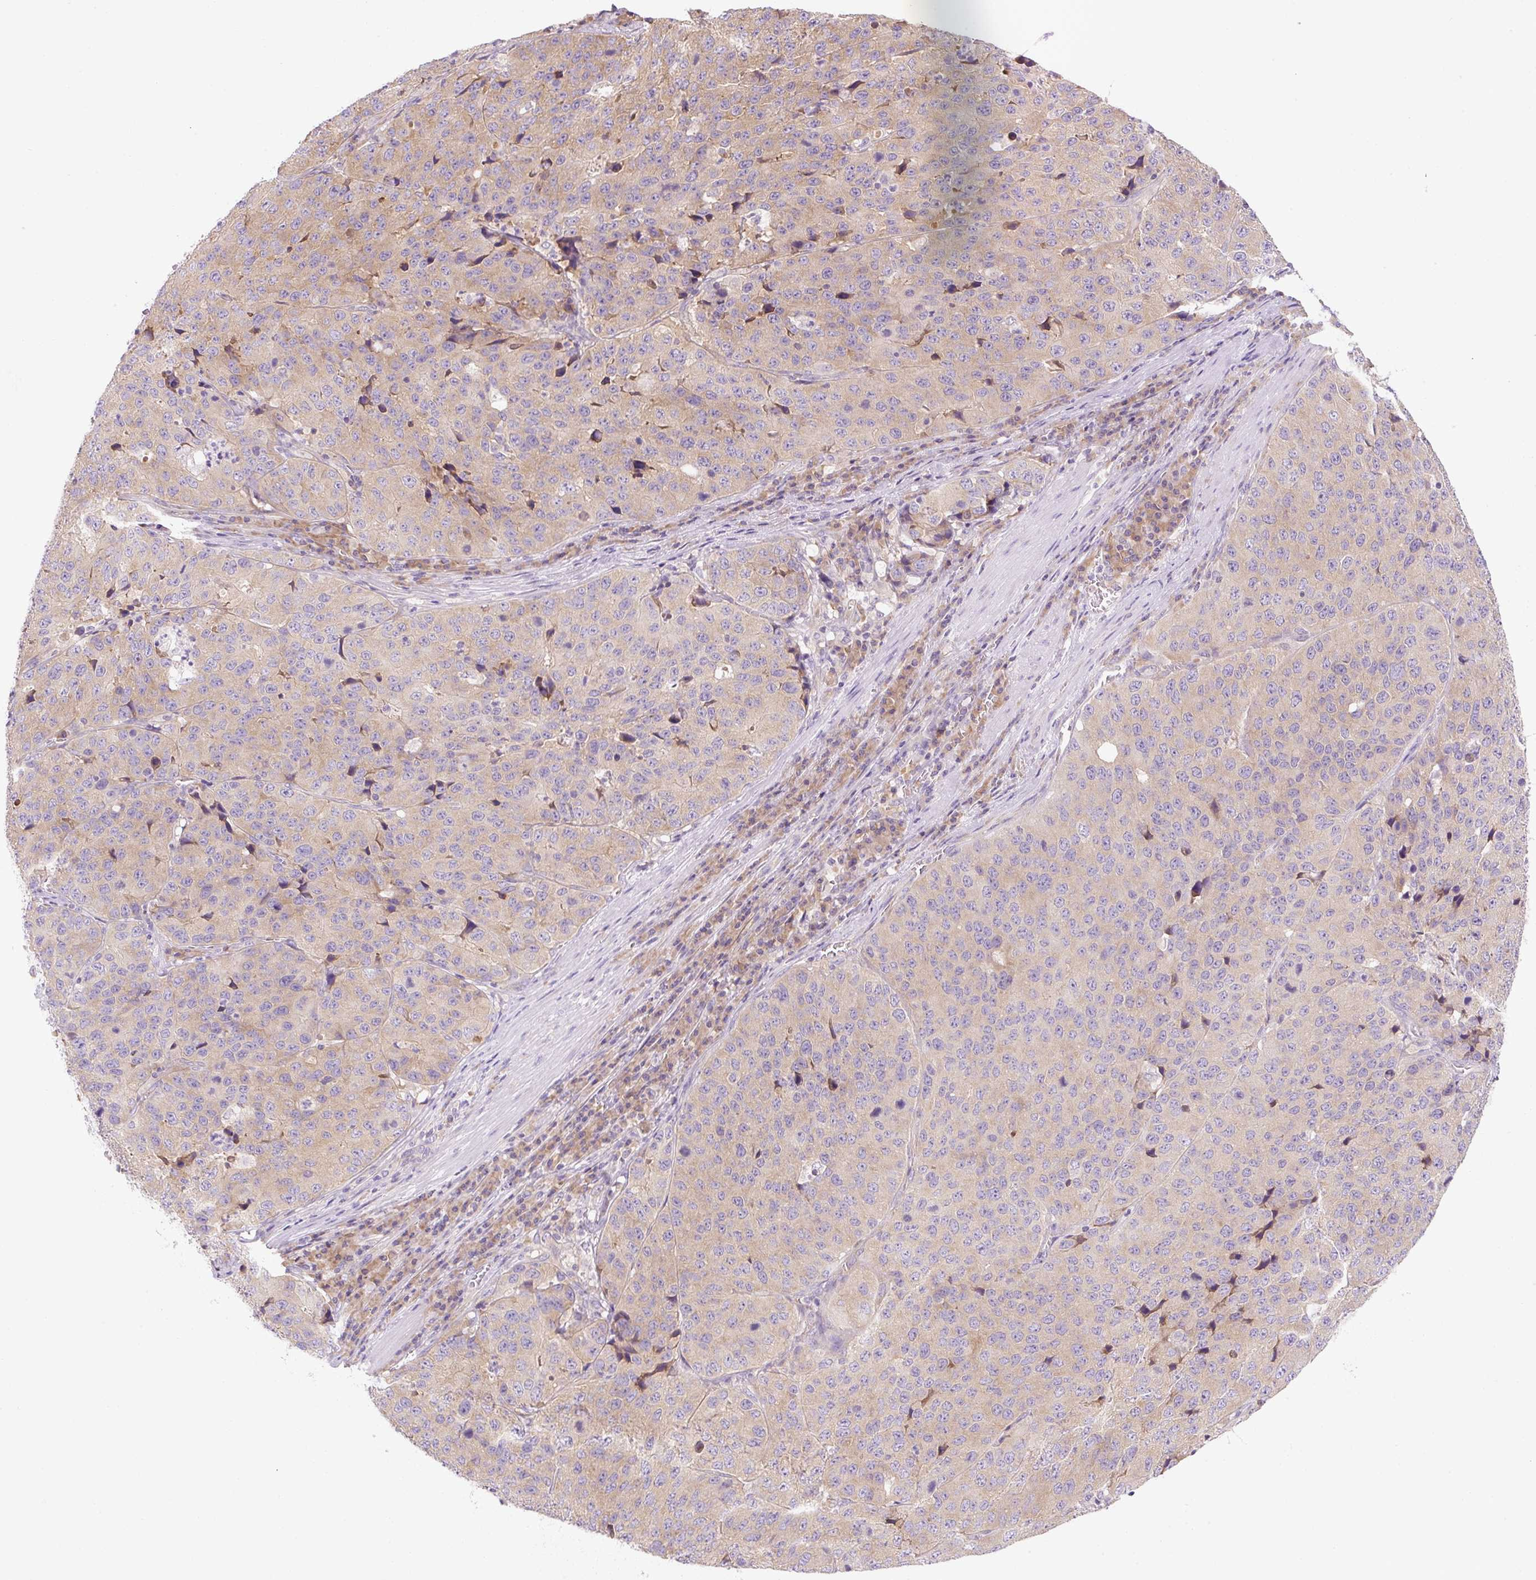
{"staining": {"intensity": "weak", "quantity": ">75%", "location": "cytoplasmic/membranous"}, "tissue": "stomach cancer", "cell_type": "Tumor cells", "image_type": "cancer", "snomed": [{"axis": "morphology", "description": "Adenocarcinoma, NOS"}, {"axis": "topography", "description": "Stomach"}], "caption": "Adenocarcinoma (stomach) stained for a protein exhibits weak cytoplasmic/membranous positivity in tumor cells.", "gene": "RPL18A", "patient": {"sex": "male", "age": 71}}